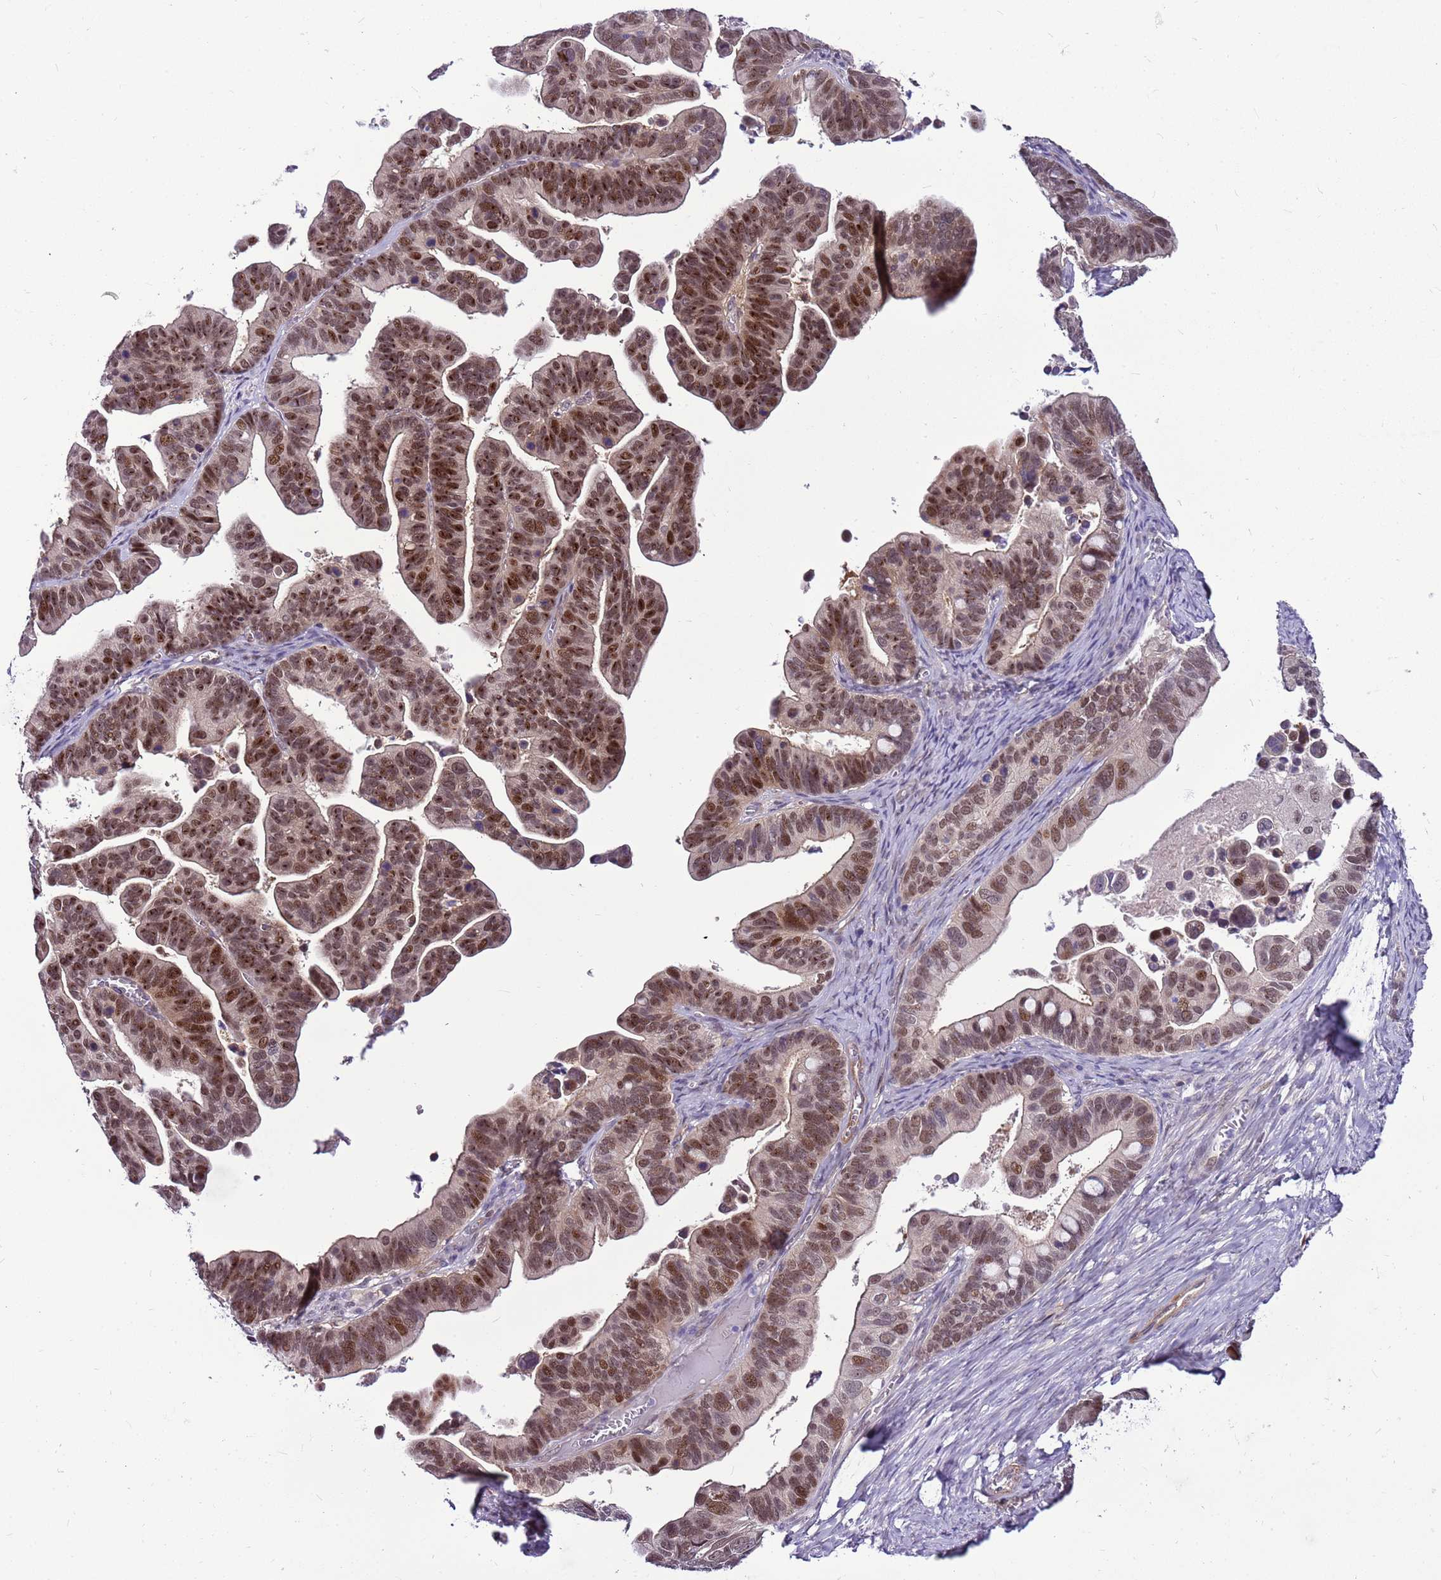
{"staining": {"intensity": "moderate", "quantity": ">75%", "location": "nuclear"}, "tissue": "ovarian cancer", "cell_type": "Tumor cells", "image_type": "cancer", "snomed": [{"axis": "morphology", "description": "Cystadenocarcinoma, serous, NOS"}, {"axis": "topography", "description": "Ovary"}], "caption": "The photomicrograph shows a brown stain indicating the presence of a protein in the nuclear of tumor cells in serous cystadenocarcinoma (ovarian). (DAB (3,3'-diaminobenzidine) IHC, brown staining for protein, blue staining for nuclei).", "gene": "POLE3", "patient": {"sex": "female", "age": 56}}